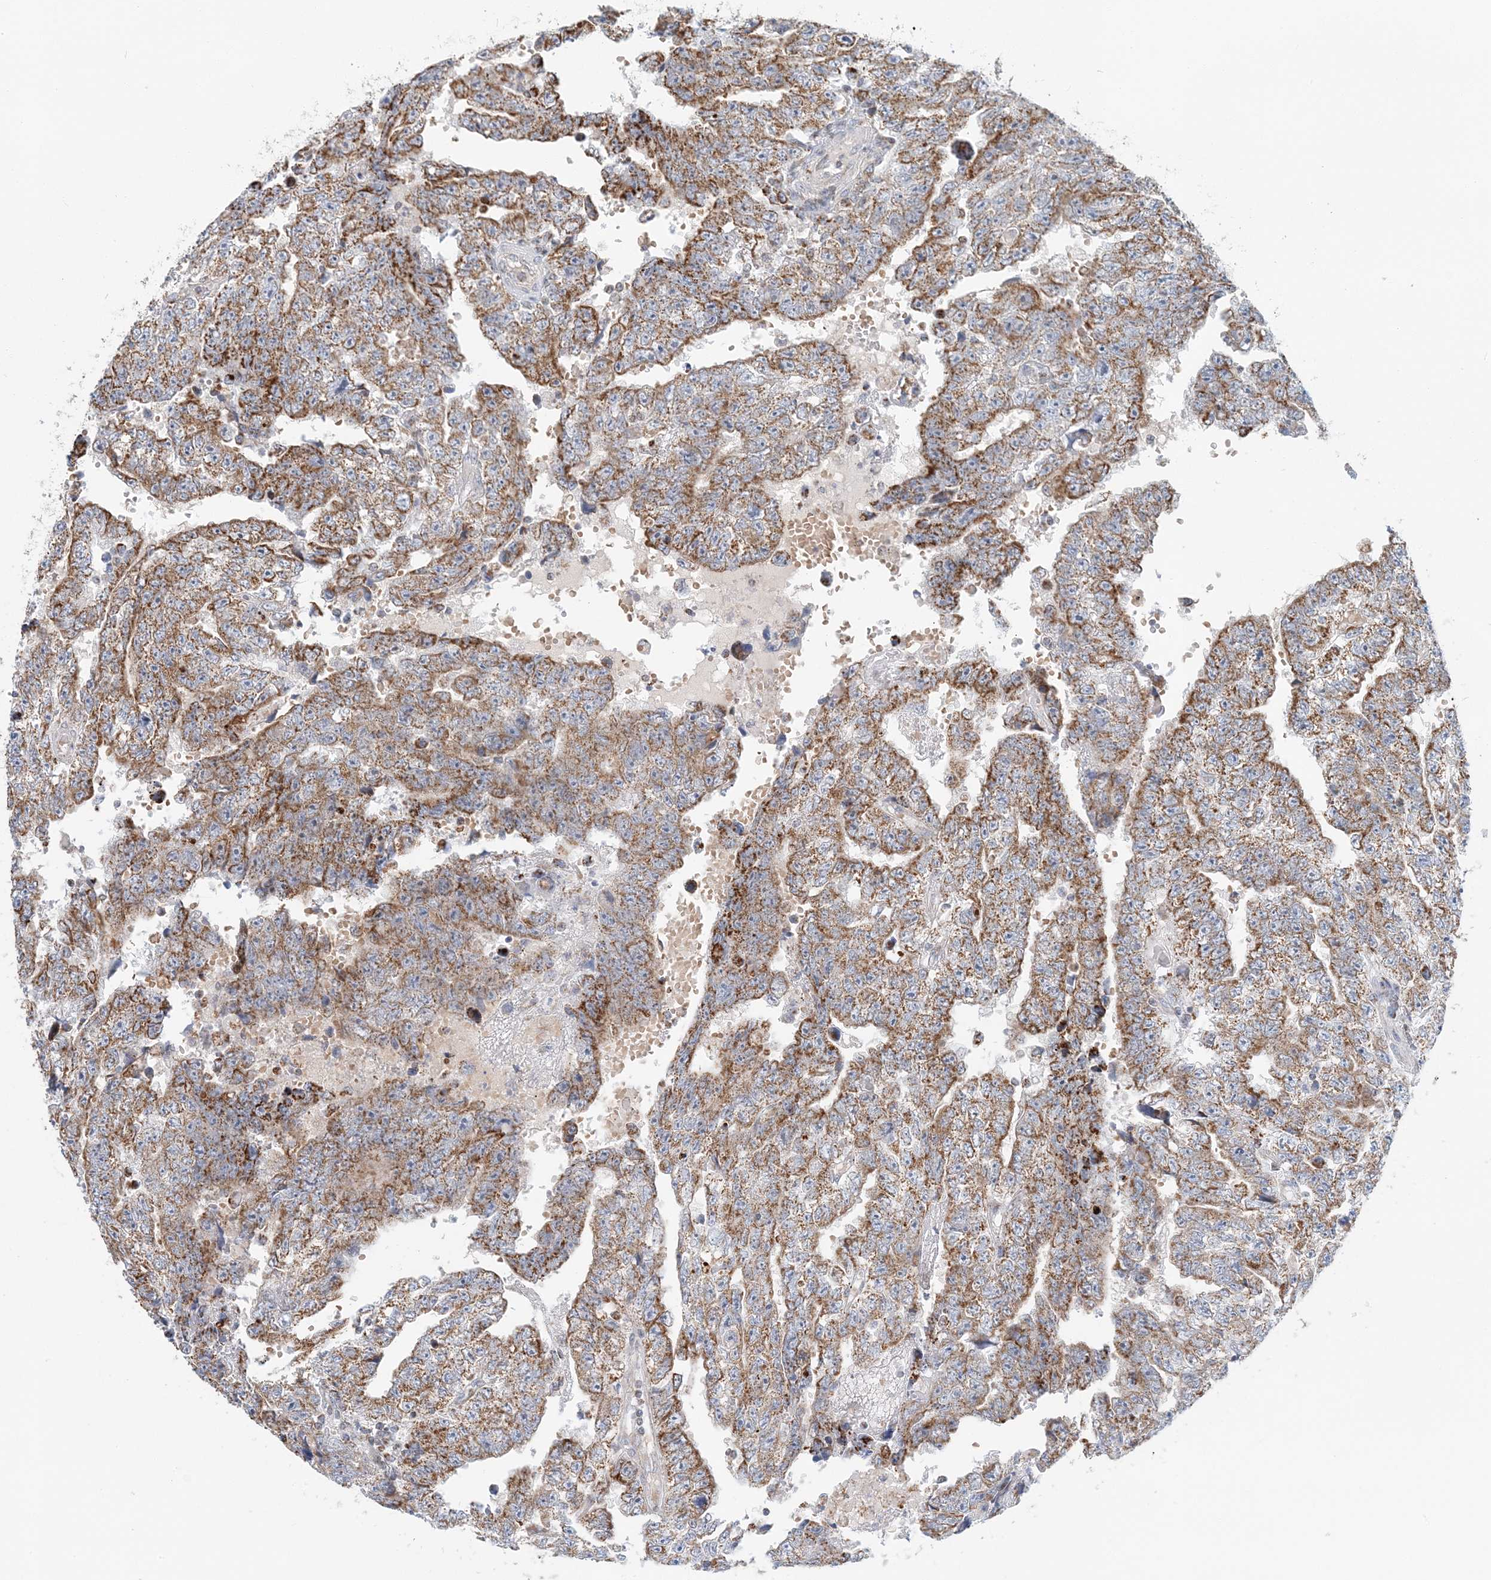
{"staining": {"intensity": "moderate", "quantity": ">75%", "location": "cytoplasmic/membranous"}, "tissue": "testis cancer", "cell_type": "Tumor cells", "image_type": "cancer", "snomed": [{"axis": "morphology", "description": "Carcinoma, Embryonal, NOS"}, {"axis": "topography", "description": "Testis"}], "caption": "Embryonal carcinoma (testis) tissue shows moderate cytoplasmic/membranous positivity in approximately >75% of tumor cells, visualized by immunohistochemistry.", "gene": "BDH1", "patient": {"sex": "male", "age": 25}}